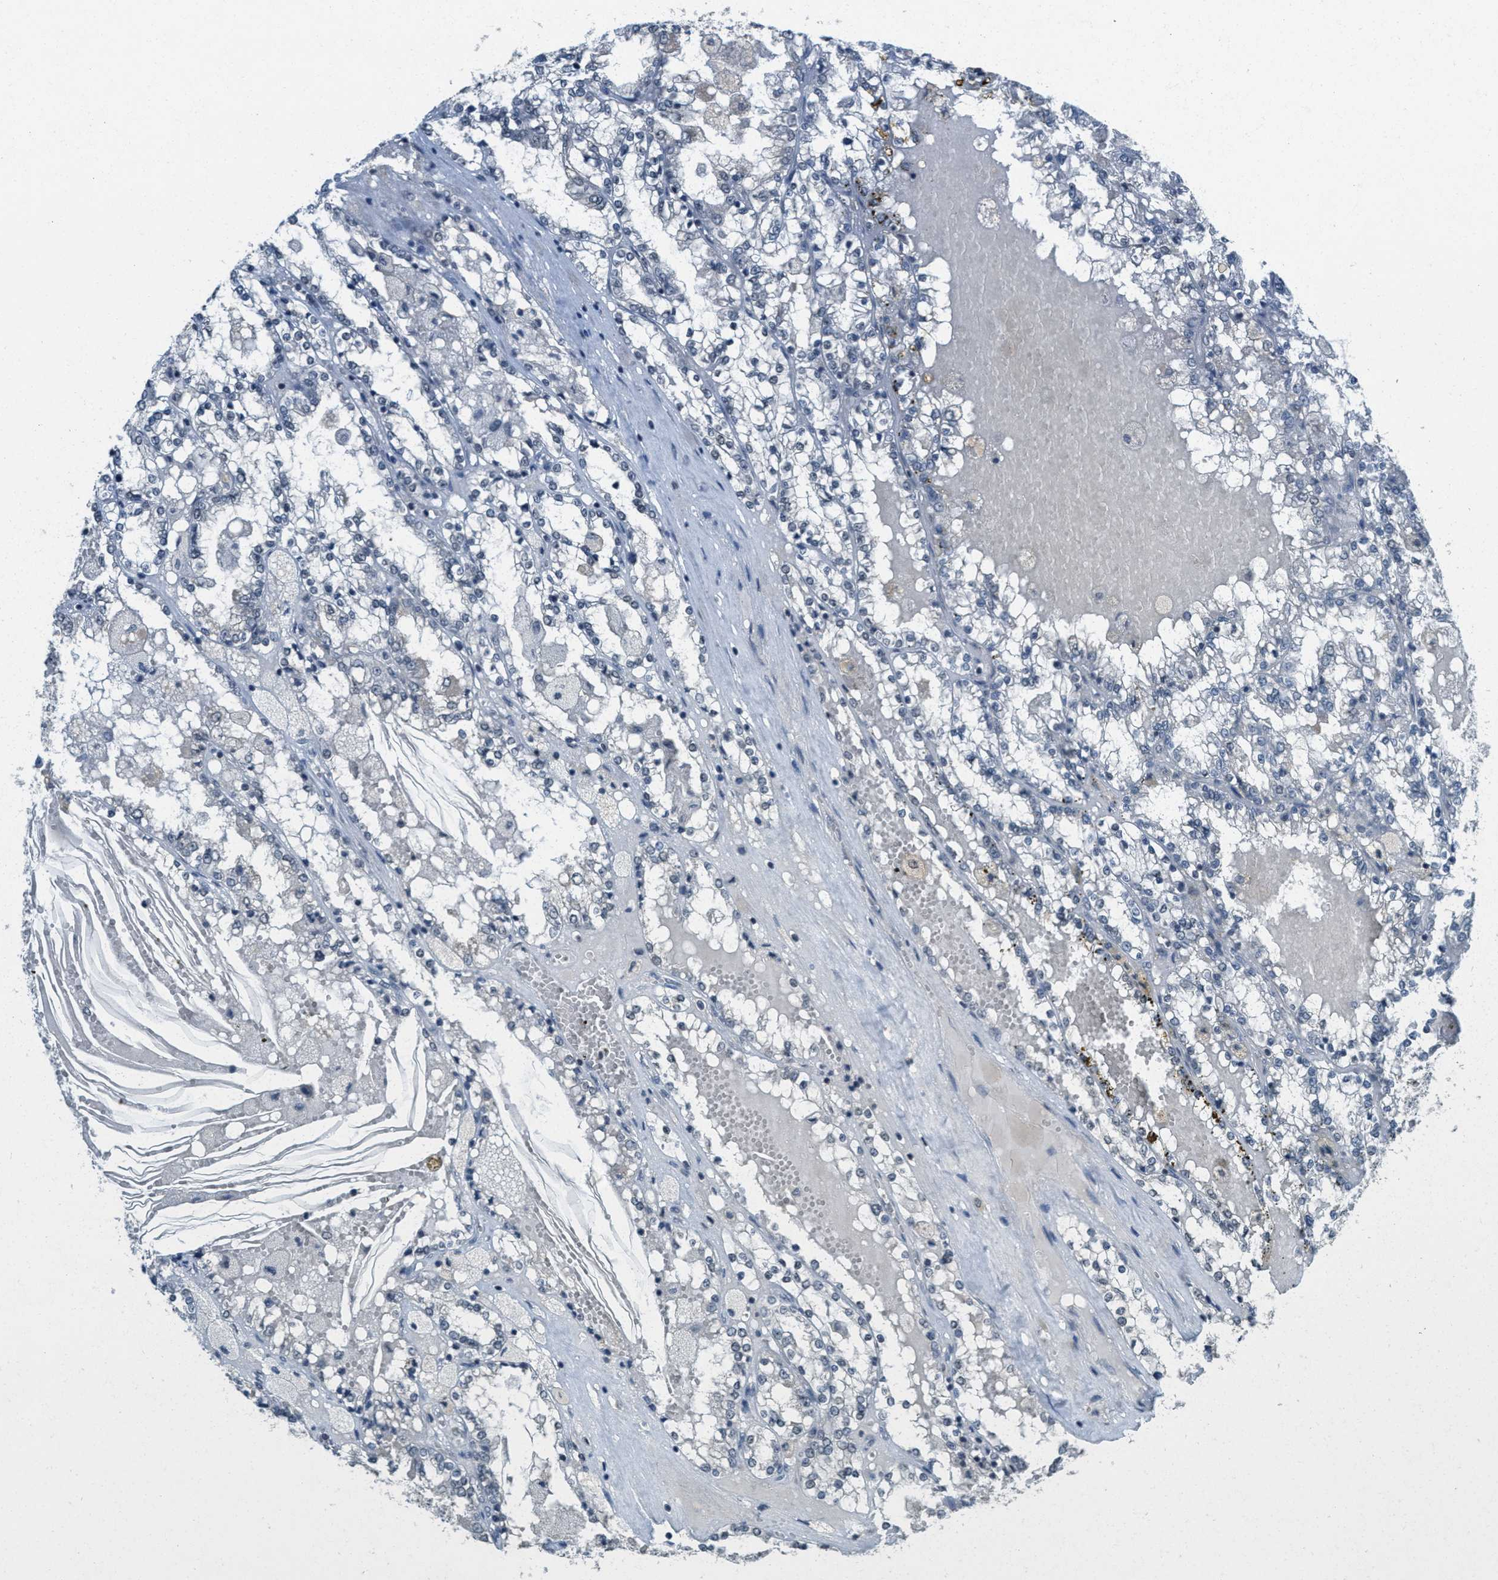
{"staining": {"intensity": "negative", "quantity": "none", "location": "none"}, "tissue": "renal cancer", "cell_type": "Tumor cells", "image_type": "cancer", "snomed": [{"axis": "morphology", "description": "Adenocarcinoma, NOS"}, {"axis": "topography", "description": "Kidney"}], "caption": "This is an immunohistochemistry (IHC) image of renal cancer. There is no staining in tumor cells.", "gene": "DNAJB1", "patient": {"sex": "female", "age": 56}}